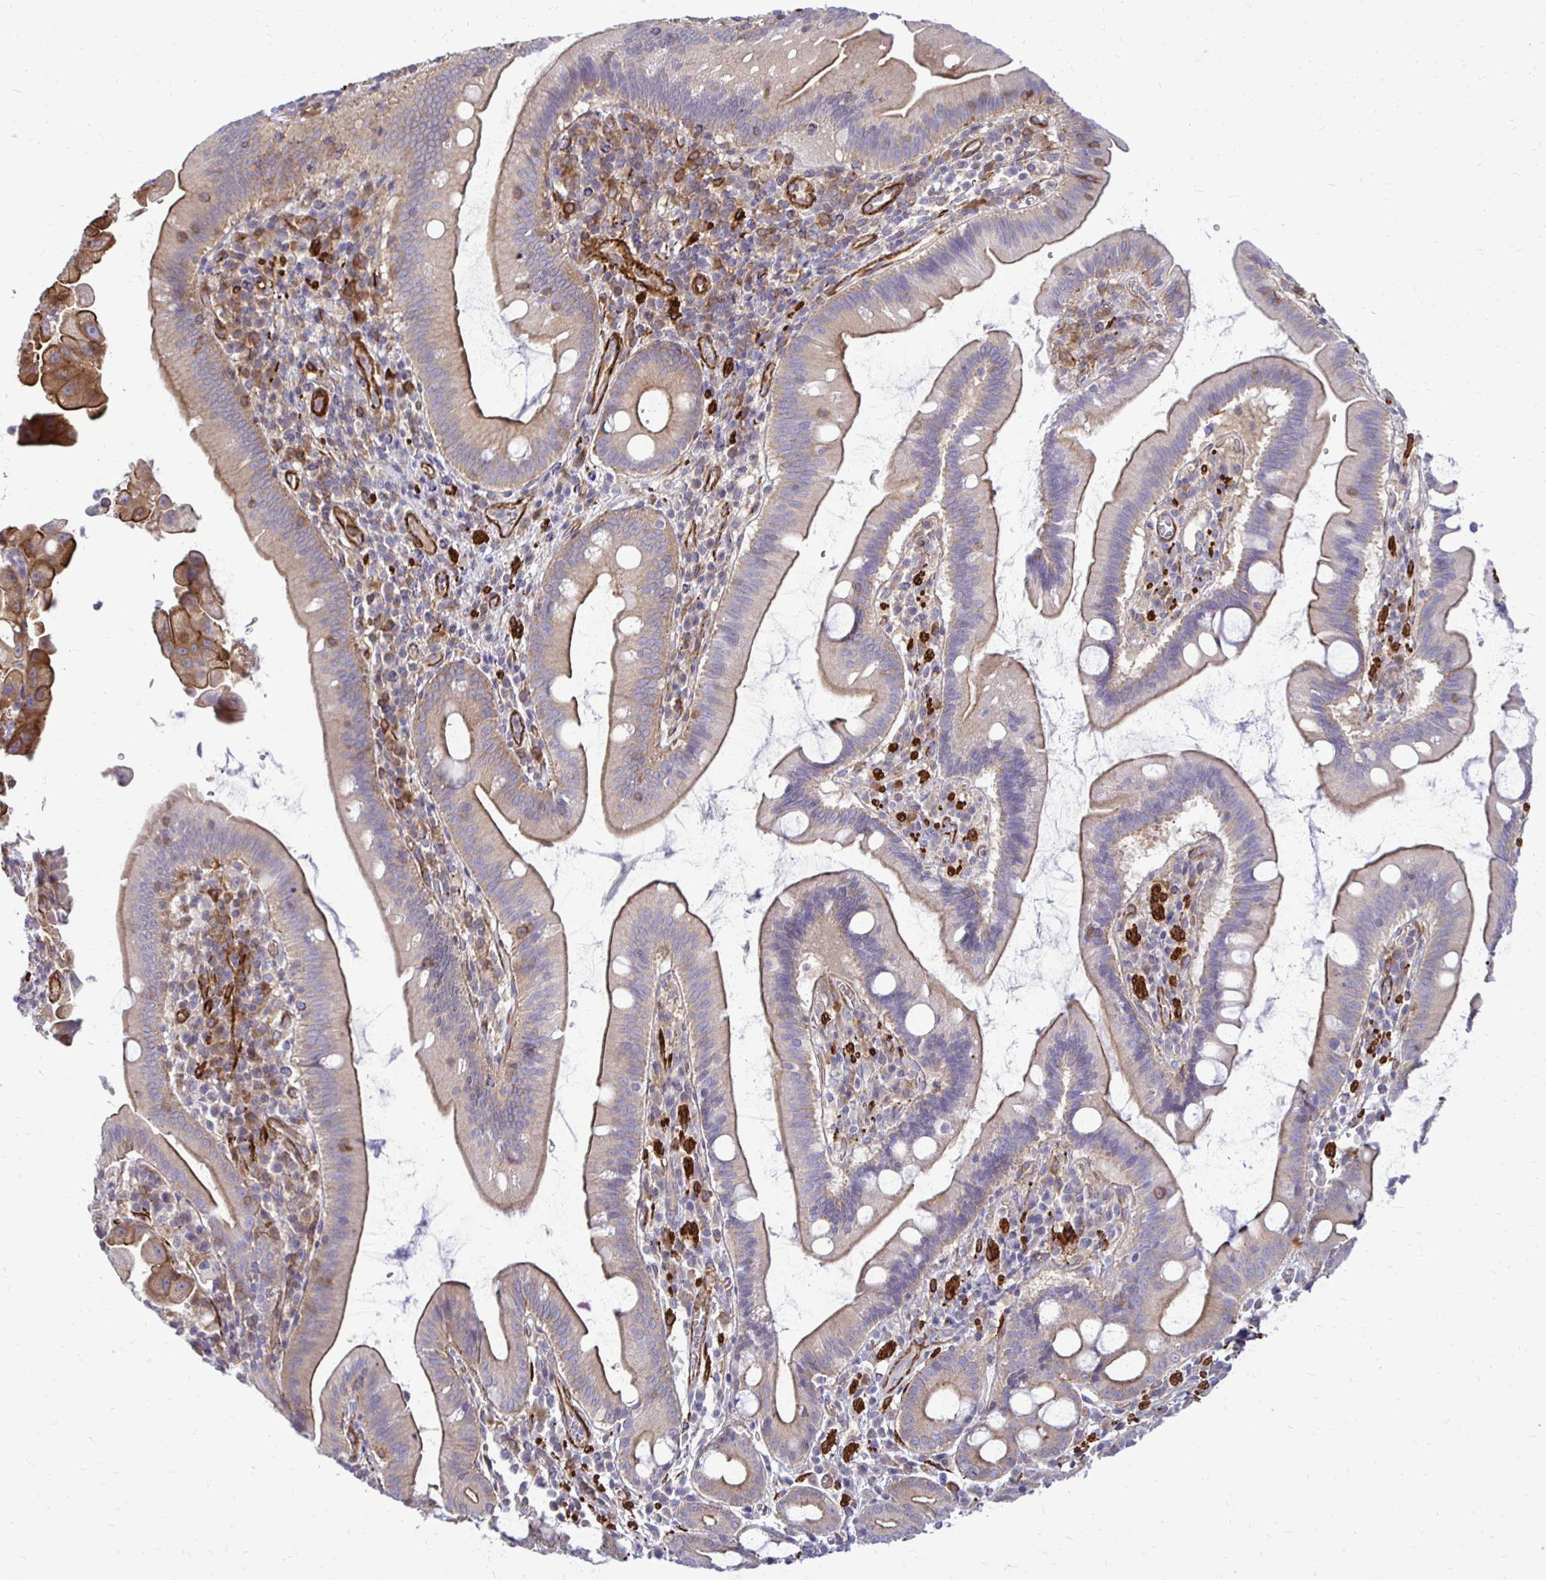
{"staining": {"intensity": "moderate", "quantity": "25%-75%", "location": "cytoplasmic/membranous"}, "tissue": "pancreatic cancer", "cell_type": "Tumor cells", "image_type": "cancer", "snomed": [{"axis": "morphology", "description": "Adenocarcinoma, NOS"}, {"axis": "topography", "description": "Pancreas"}], "caption": "A brown stain highlights moderate cytoplasmic/membranous staining of a protein in pancreatic cancer (adenocarcinoma) tumor cells. (DAB = brown stain, brightfield microscopy at high magnification).", "gene": "CTPS1", "patient": {"sex": "male", "age": 68}}